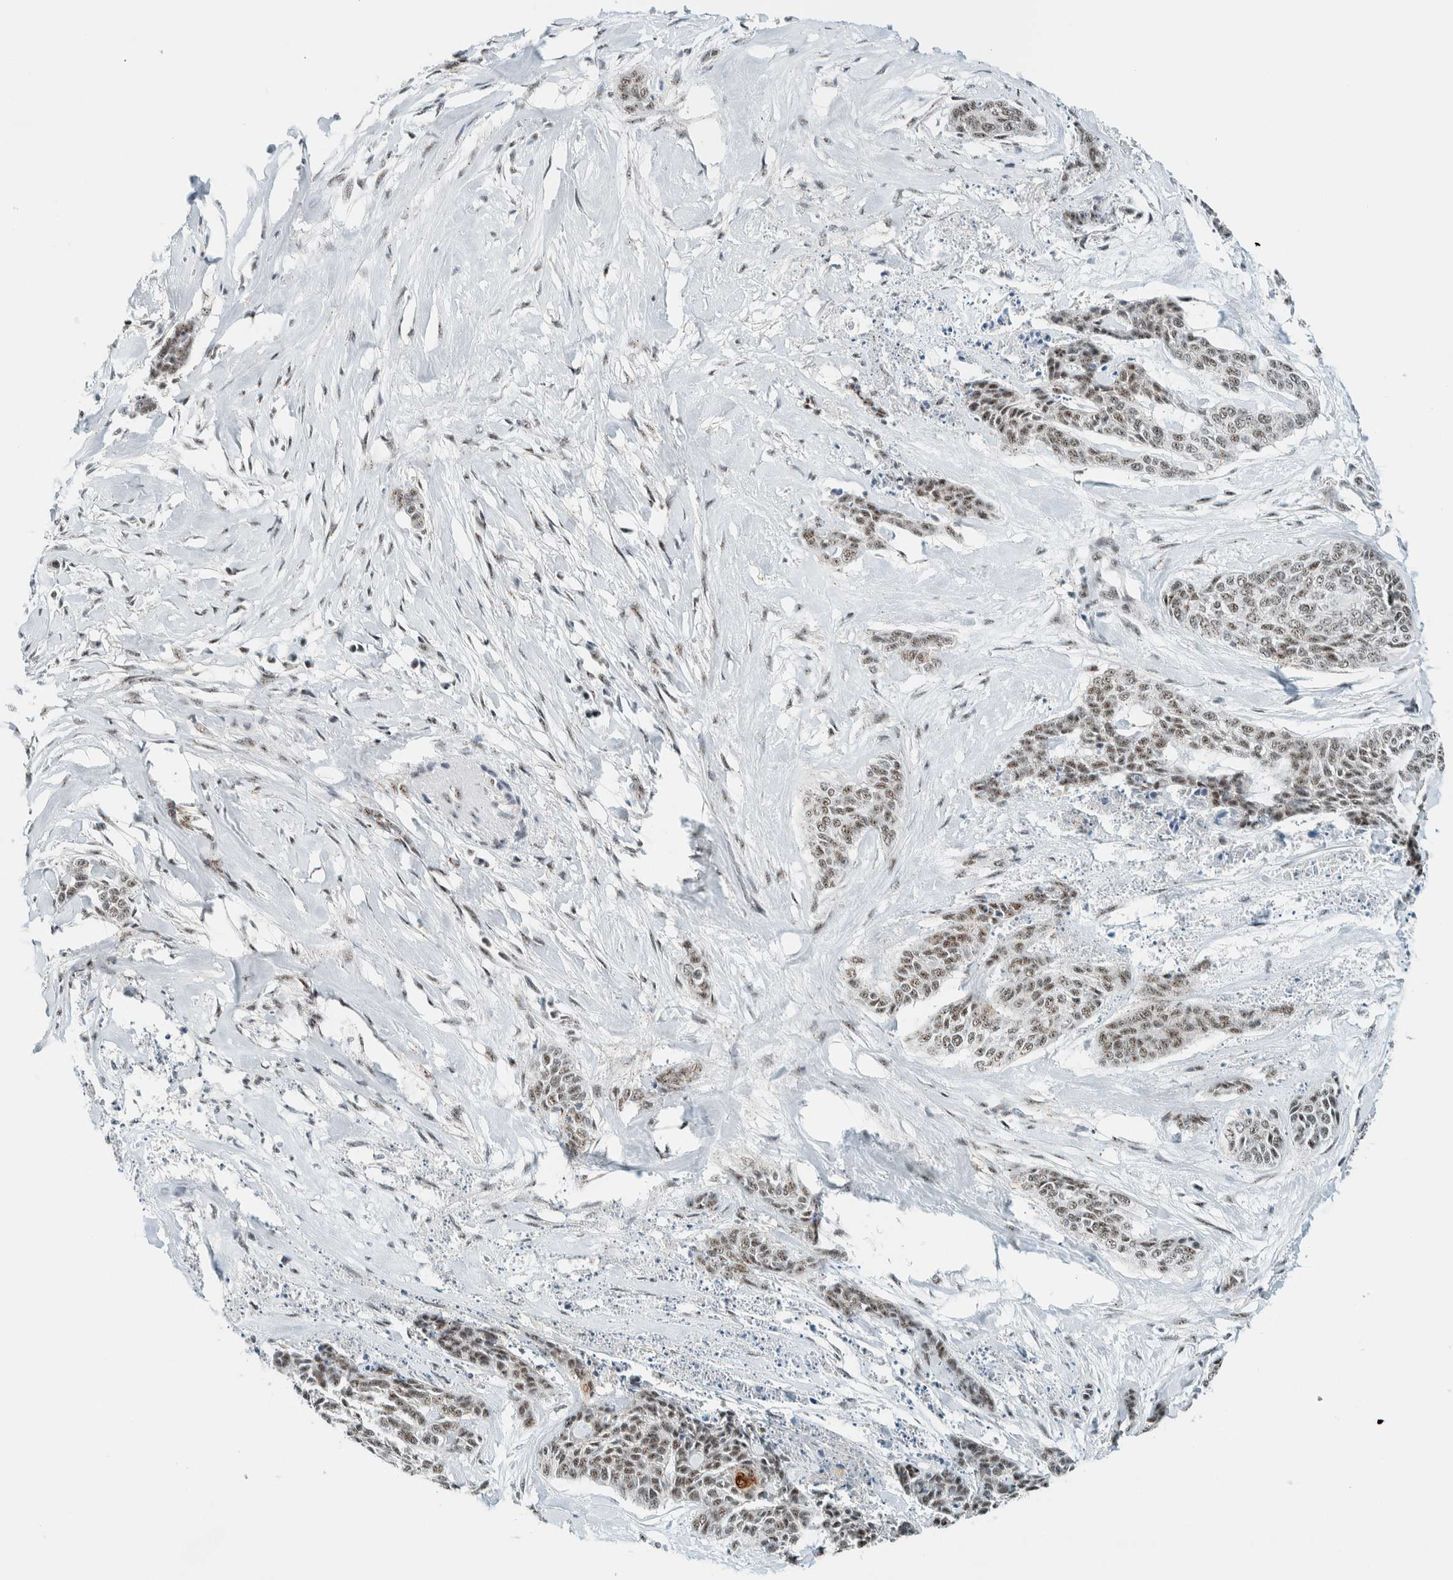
{"staining": {"intensity": "weak", "quantity": ">75%", "location": "nuclear"}, "tissue": "skin cancer", "cell_type": "Tumor cells", "image_type": "cancer", "snomed": [{"axis": "morphology", "description": "Basal cell carcinoma"}, {"axis": "topography", "description": "Skin"}], "caption": "An image of skin cancer (basal cell carcinoma) stained for a protein demonstrates weak nuclear brown staining in tumor cells.", "gene": "CYSRT1", "patient": {"sex": "female", "age": 64}}